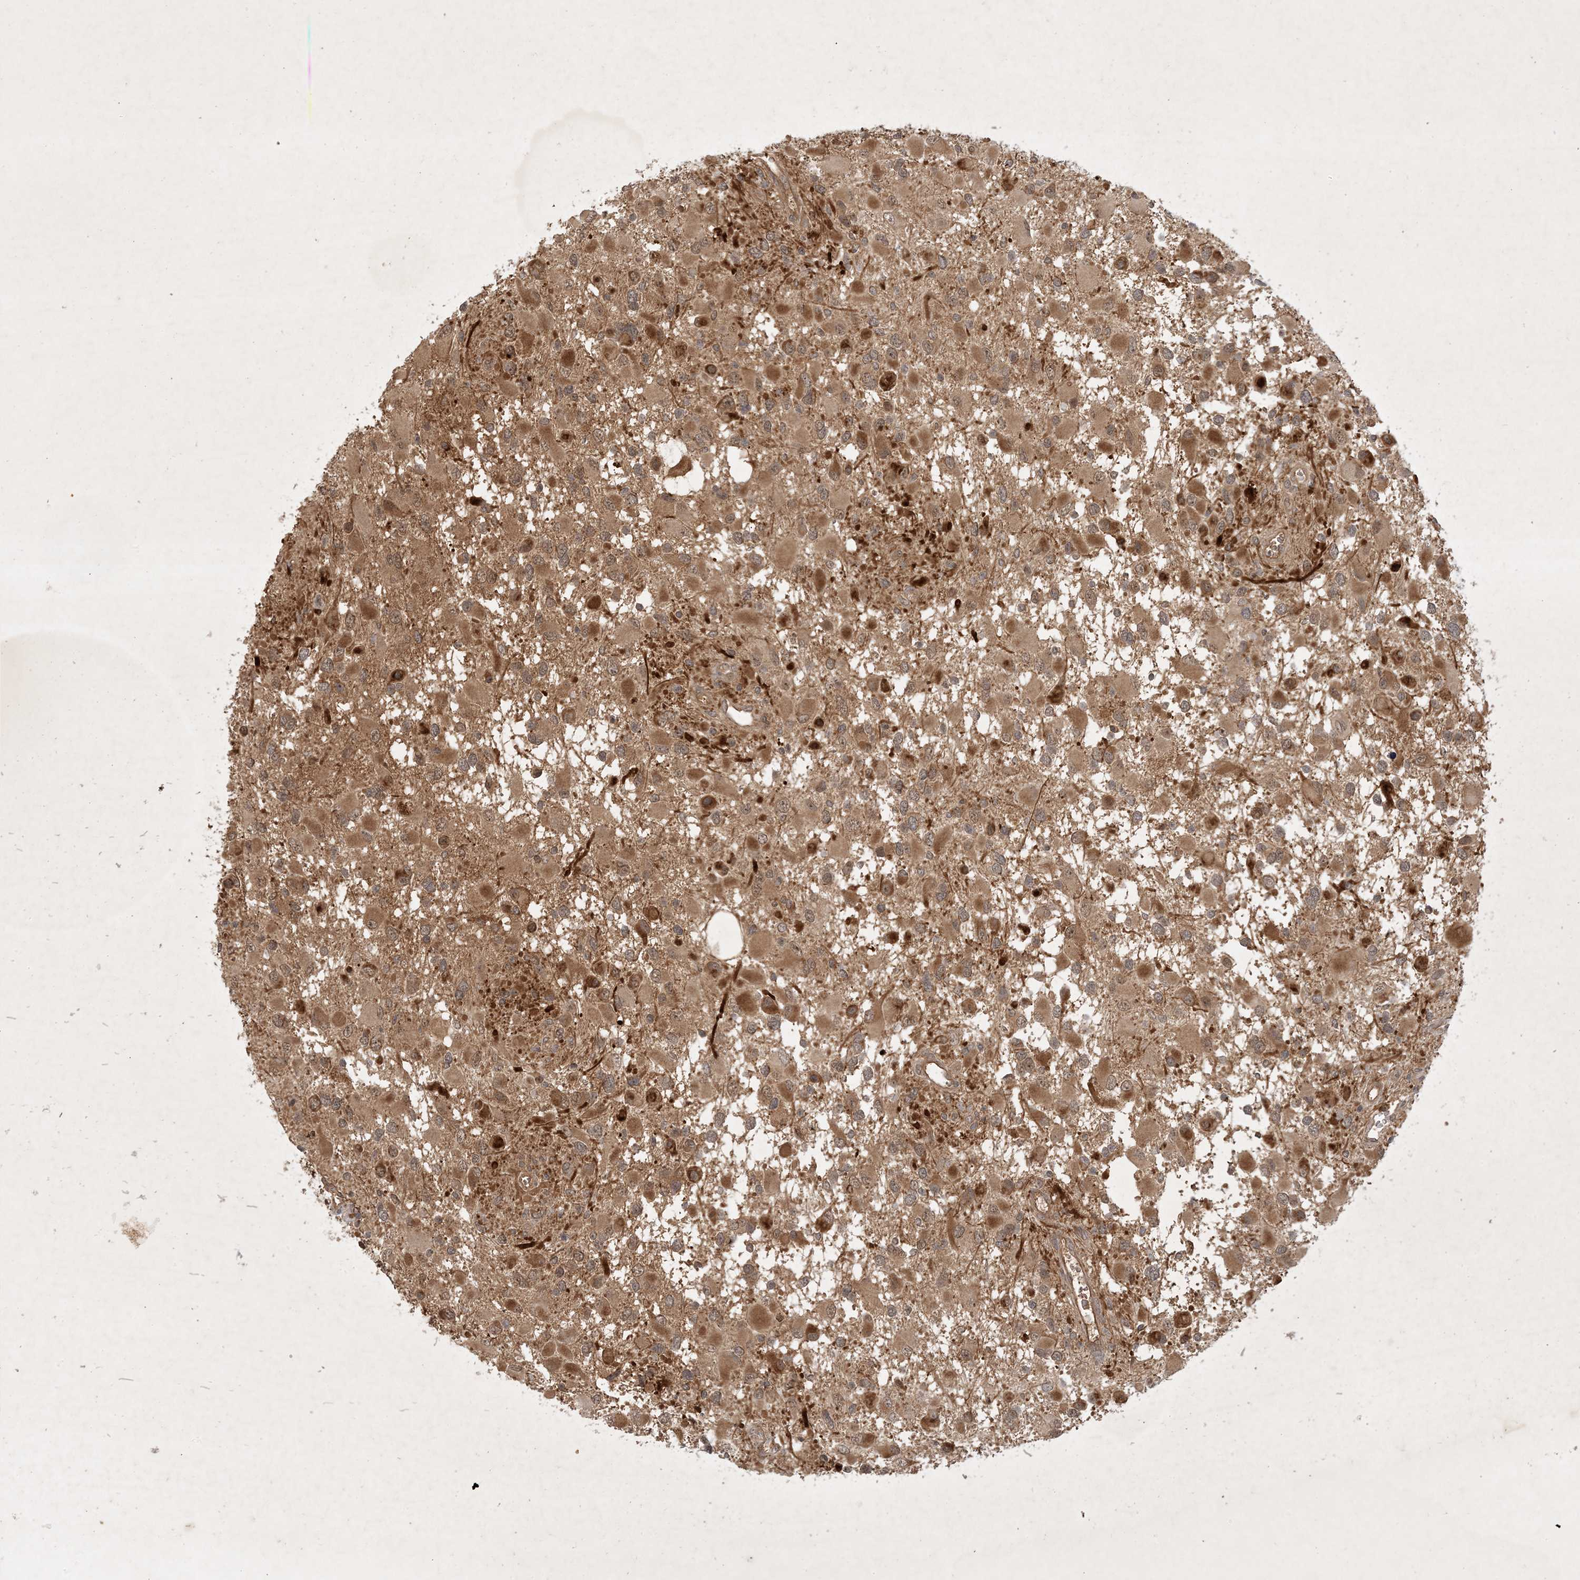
{"staining": {"intensity": "moderate", "quantity": ">75%", "location": "cytoplasmic/membranous,nuclear"}, "tissue": "glioma", "cell_type": "Tumor cells", "image_type": "cancer", "snomed": [{"axis": "morphology", "description": "Glioma, malignant, High grade"}, {"axis": "topography", "description": "Brain"}], "caption": "An image of human malignant high-grade glioma stained for a protein reveals moderate cytoplasmic/membranous and nuclear brown staining in tumor cells. The protein of interest is shown in brown color, while the nuclei are stained blue.", "gene": "ZCCHC4", "patient": {"sex": "male", "age": 53}}